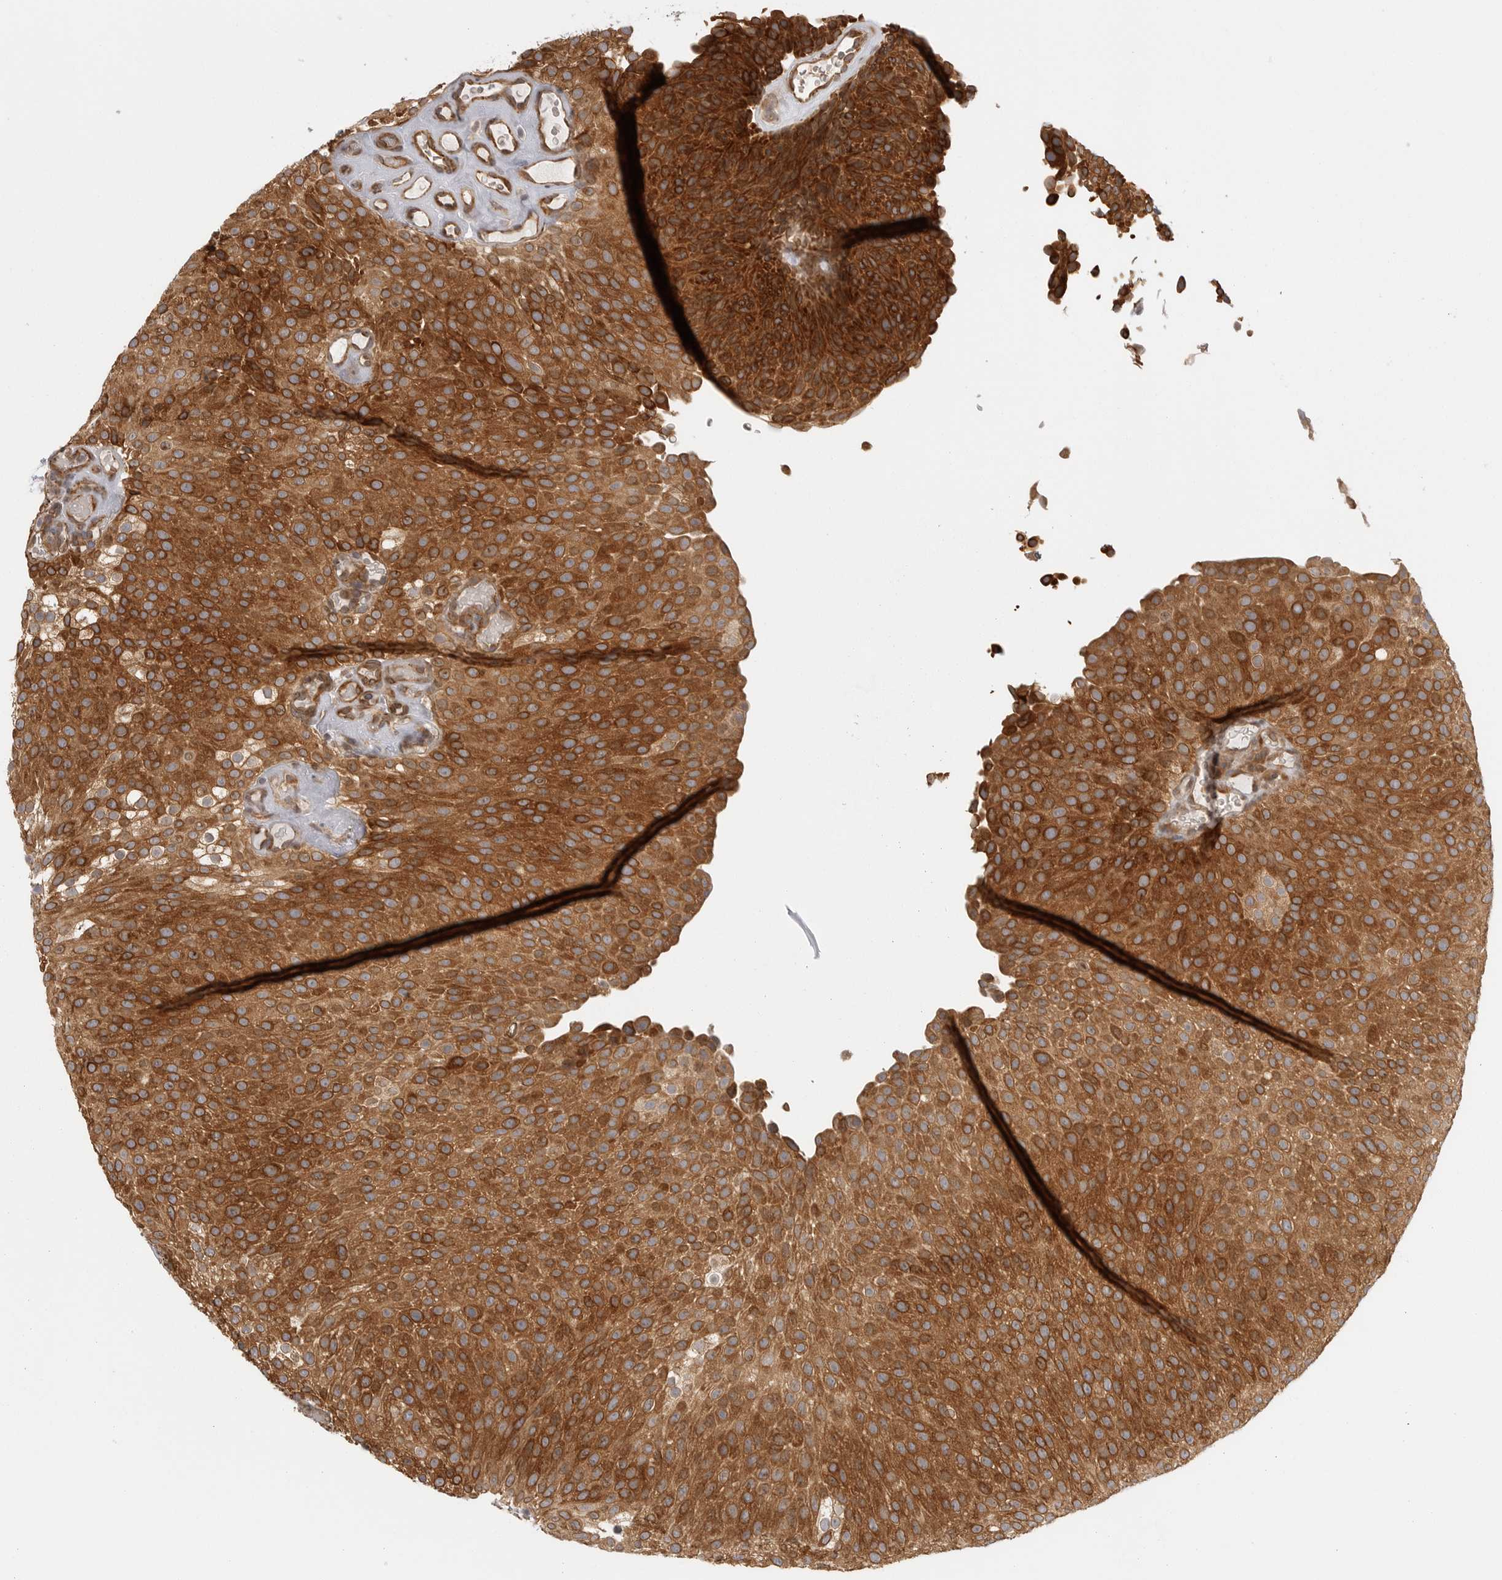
{"staining": {"intensity": "strong", "quantity": ">75%", "location": "cytoplasmic/membranous"}, "tissue": "urothelial cancer", "cell_type": "Tumor cells", "image_type": "cancer", "snomed": [{"axis": "morphology", "description": "Urothelial carcinoma, Low grade"}, {"axis": "topography", "description": "Urinary bladder"}], "caption": "Immunohistochemical staining of urothelial cancer demonstrates high levels of strong cytoplasmic/membranous expression in approximately >75% of tumor cells. Immunohistochemistry stains the protein in brown and the nuclei are stained blue.", "gene": "CERS2", "patient": {"sex": "male", "age": 78}}